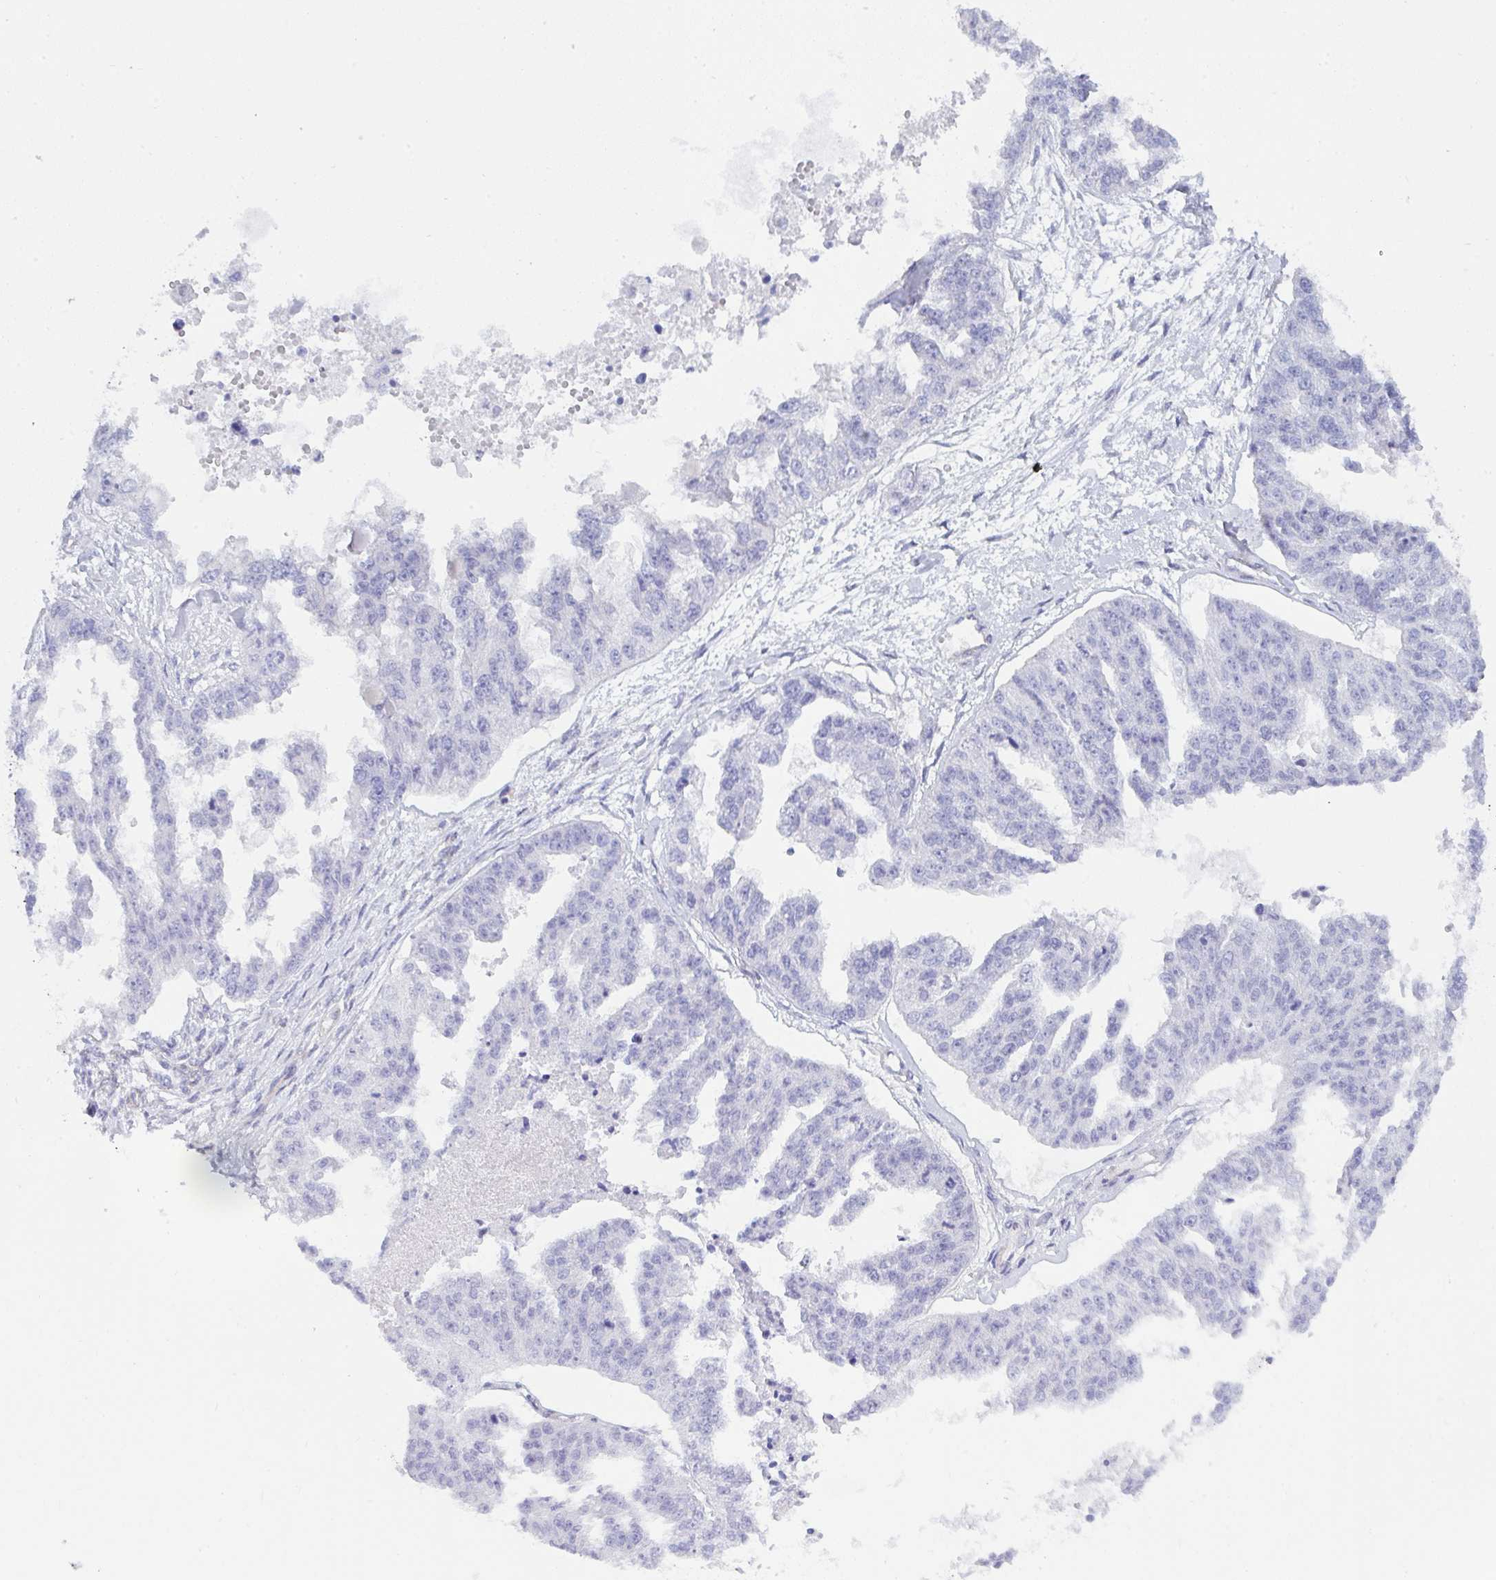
{"staining": {"intensity": "negative", "quantity": "none", "location": "none"}, "tissue": "ovarian cancer", "cell_type": "Tumor cells", "image_type": "cancer", "snomed": [{"axis": "morphology", "description": "Cystadenocarcinoma, serous, NOS"}, {"axis": "topography", "description": "Ovary"}], "caption": "Immunohistochemistry (IHC) image of neoplastic tissue: ovarian cancer stained with DAB (3,3'-diaminobenzidine) exhibits no significant protein expression in tumor cells.", "gene": "GAB1", "patient": {"sex": "female", "age": 58}}